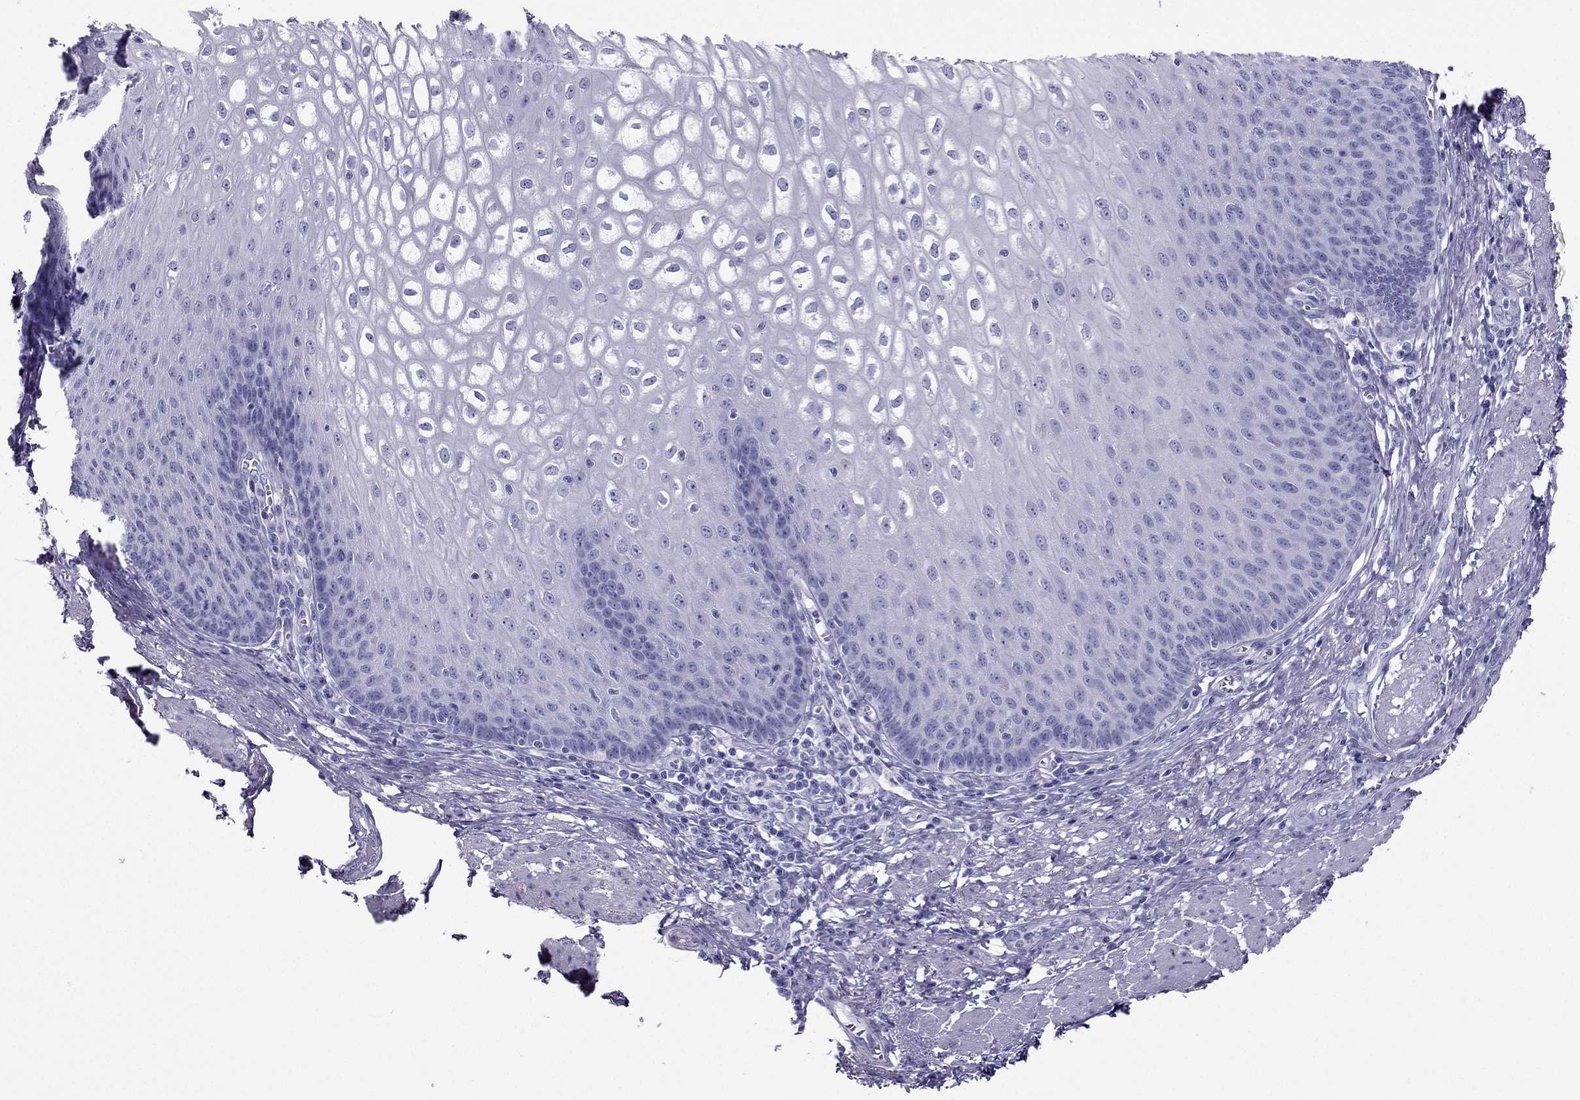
{"staining": {"intensity": "negative", "quantity": "none", "location": "none"}, "tissue": "esophagus", "cell_type": "Squamous epithelial cells", "image_type": "normal", "snomed": [{"axis": "morphology", "description": "Normal tissue, NOS"}, {"axis": "topography", "description": "Esophagus"}], "caption": "The histopathology image demonstrates no staining of squamous epithelial cells in normal esophagus.", "gene": "PDE6A", "patient": {"sex": "male", "age": 58}}